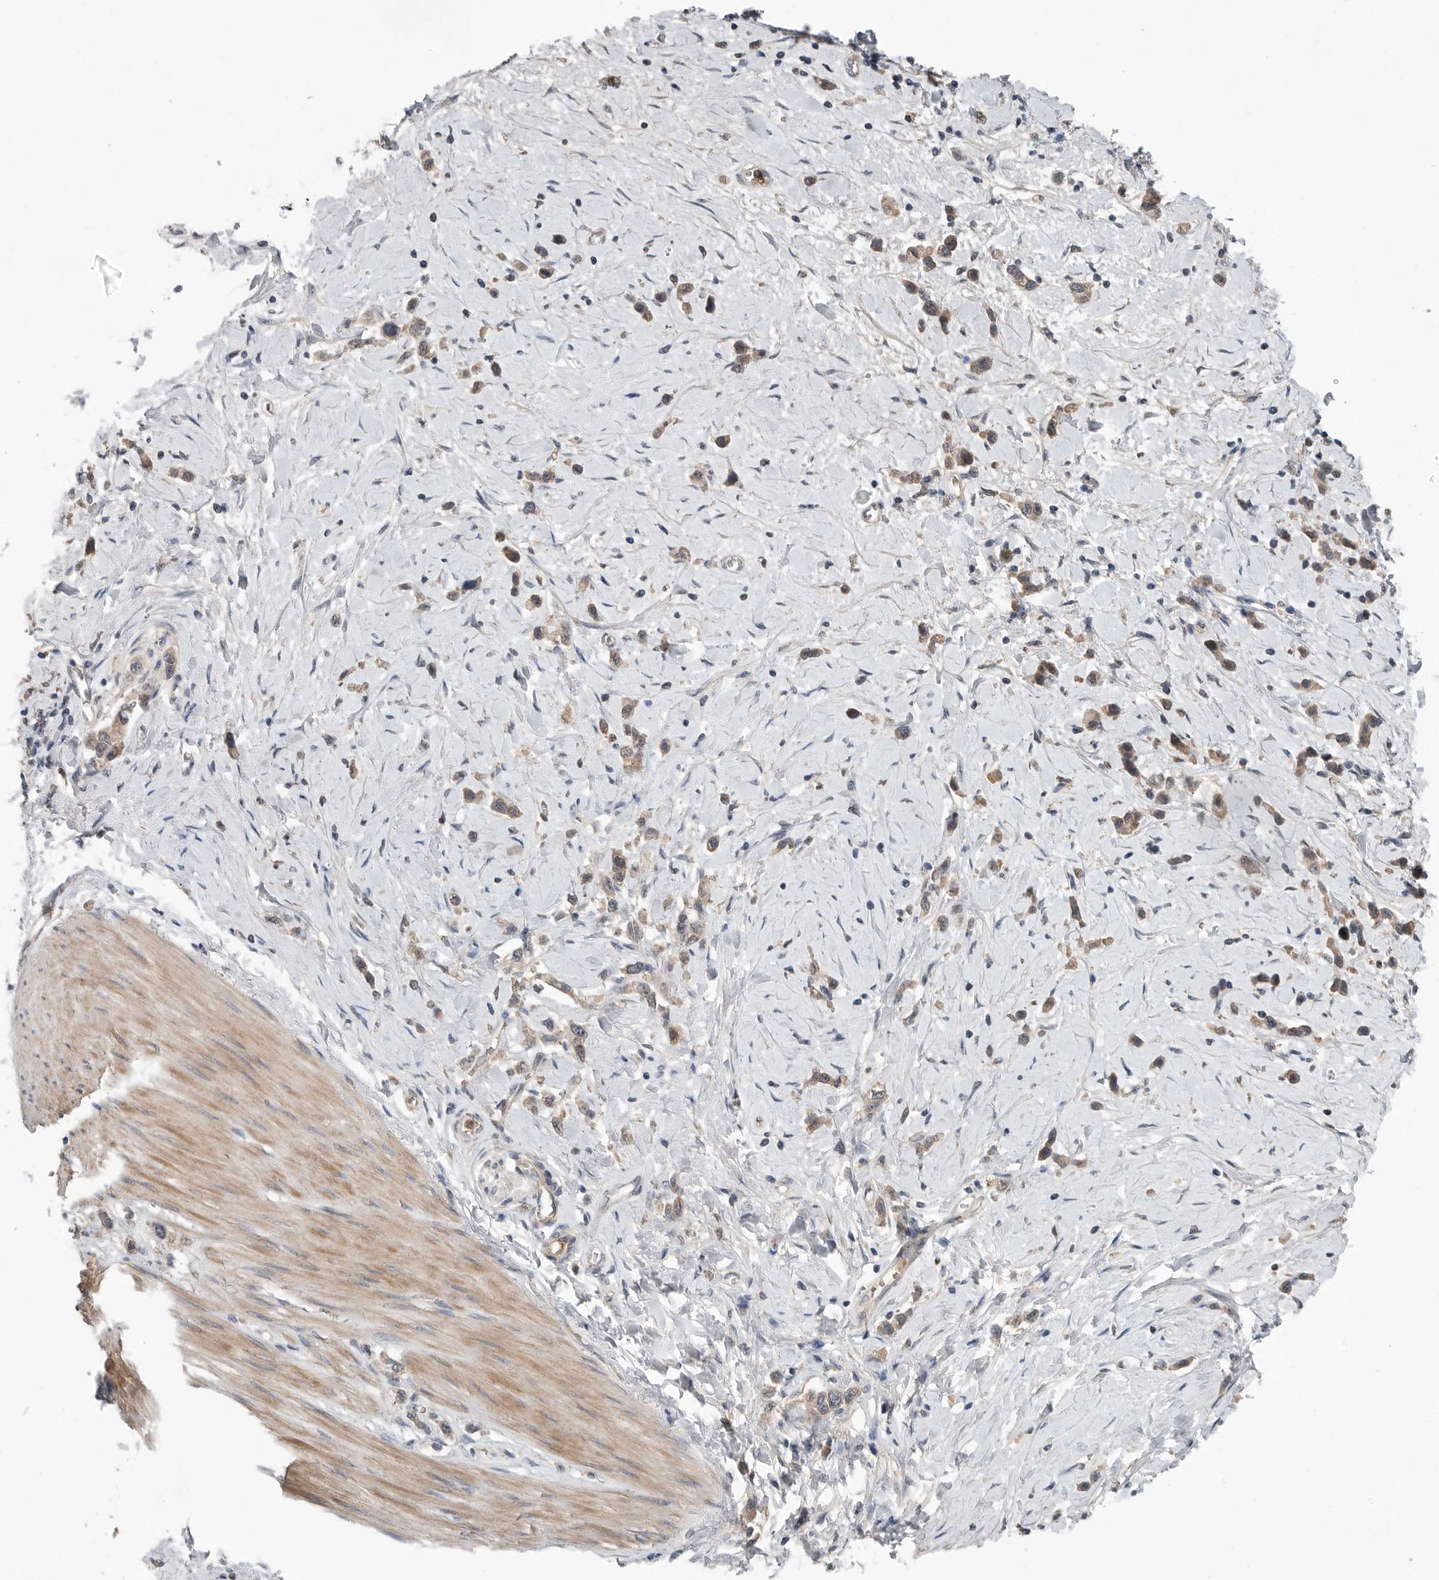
{"staining": {"intensity": "weak", "quantity": ">75%", "location": "cytoplasmic/membranous"}, "tissue": "stomach cancer", "cell_type": "Tumor cells", "image_type": "cancer", "snomed": [{"axis": "morphology", "description": "Adenocarcinoma, NOS"}, {"axis": "topography", "description": "Stomach"}], "caption": "Brown immunohistochemical staining in stomach cancer (adenocarcinoma) displays weak cytoplasmic/membranous staining in about >75% of tumor cells.", "gene": "SCP2", "patient": {"sex": "female", "age": 65}}